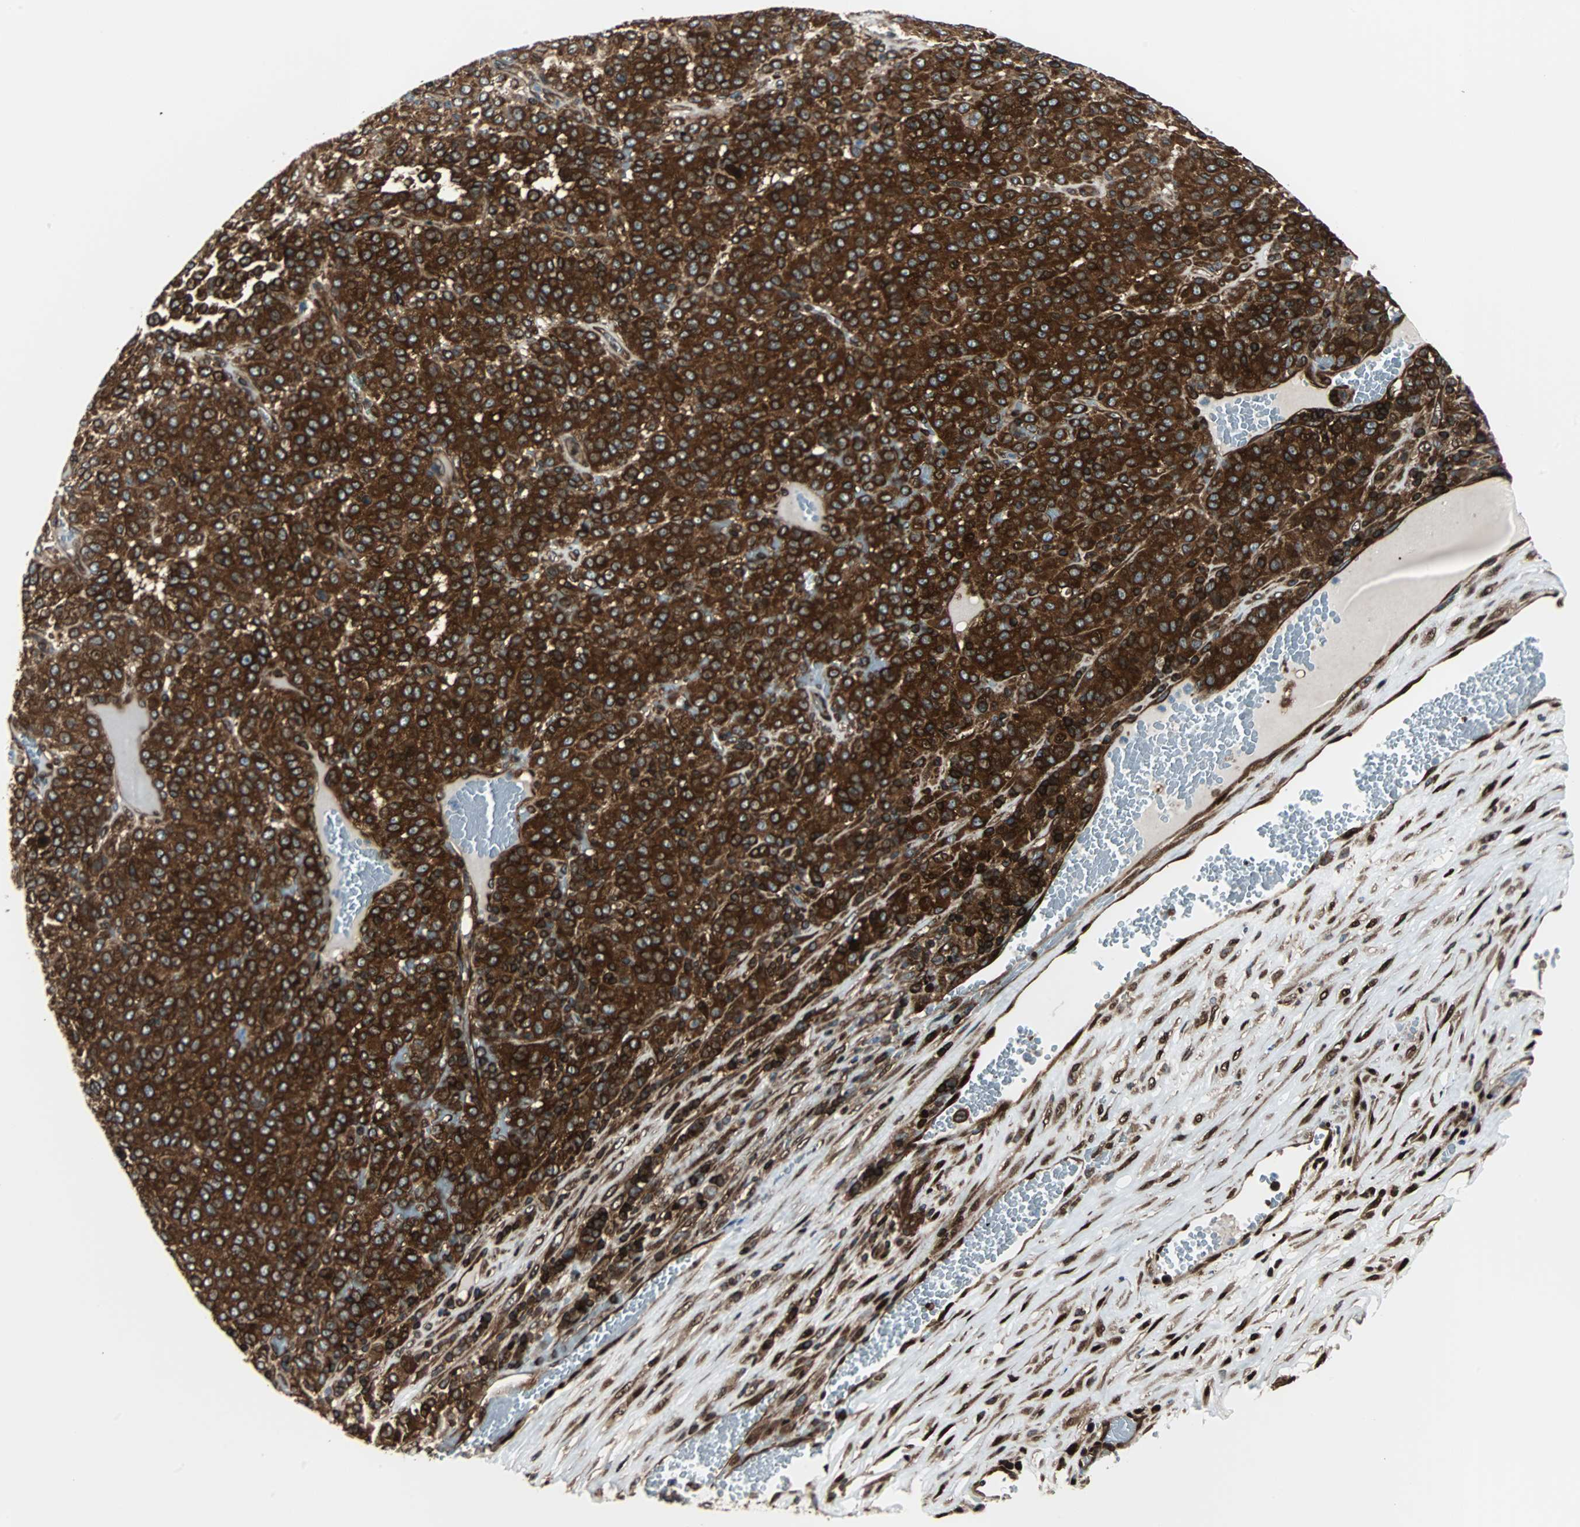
{"staining": {"intensity": "strong", "quantity": ">75%", "location": "cytoplasmic/membranous"}, "tissue": "melanoma", "cell_type": "Tumor cells", "image_type": "cancer", "snomed": [{"axis": "morphology", "description": "Malignant melanoma, Metastatic site"}, {"axis": "topography", "description": "Pancreas"}], "caption": "Melanoma stained with a brown dye exhibits strong cytoplasmic/membranous positive staining in approximately >75% of tumor cells.", "gene": "RELA", "patient": {"sex": "female", "age": 30}}